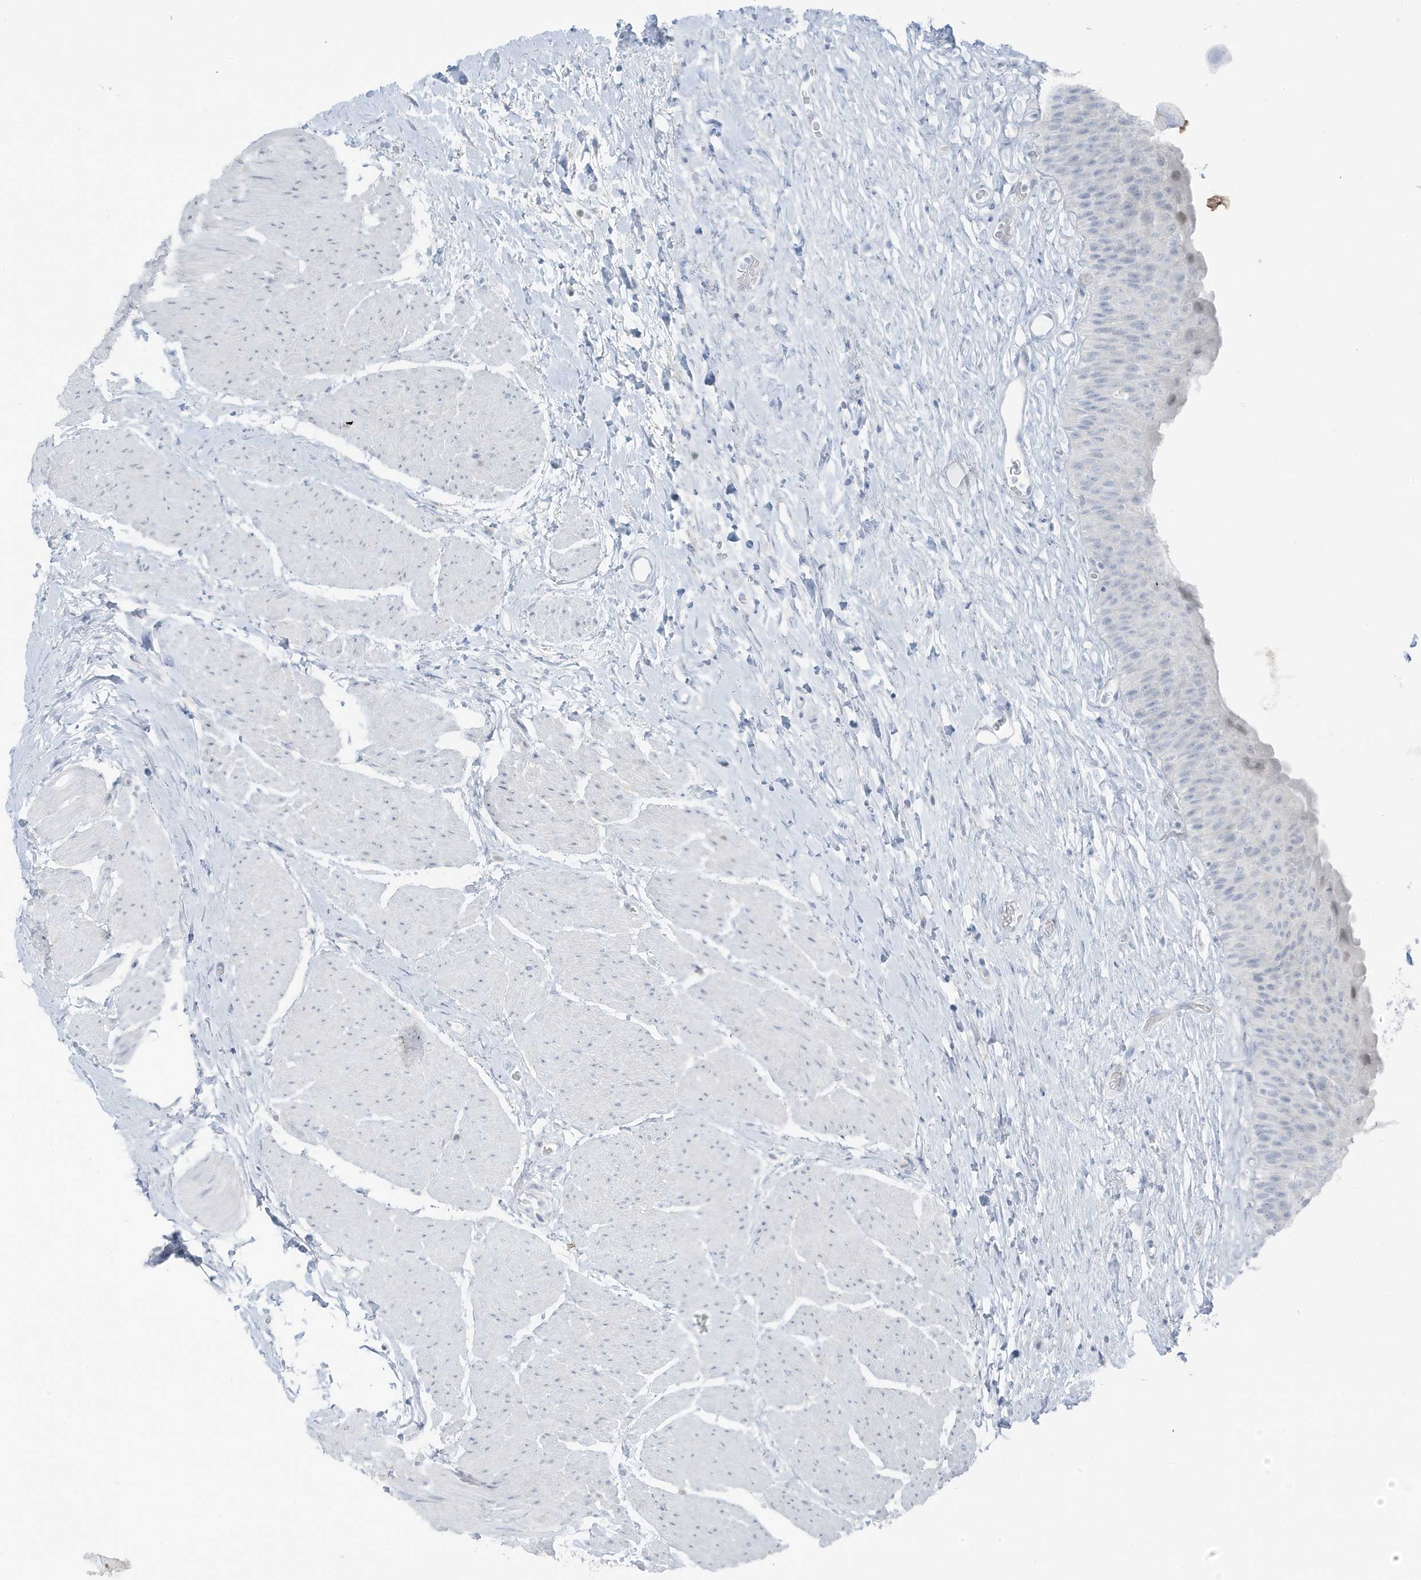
{"staining": {"intensity": "weak", "quantity": "<25%", "location": "nuclear"}, "tissue": "urinary bladder", "cell_type": "Urothelial cells", "image_type": "normal", "snomed": [{"axis": "morphology", "description": "Normal tissue, NOS"}, {"axis": "topography", "description": "Urinary bladder"}], "caption": "Immunohistochemistry of normal human urinary bladder reveals no staining in urothelial cells. (DAB (3,3'-diaminobenzidine) immunohistochemistry, high magnification).", "gene": "ZFP64", "patient": {"sex": "male", "age": 74}}